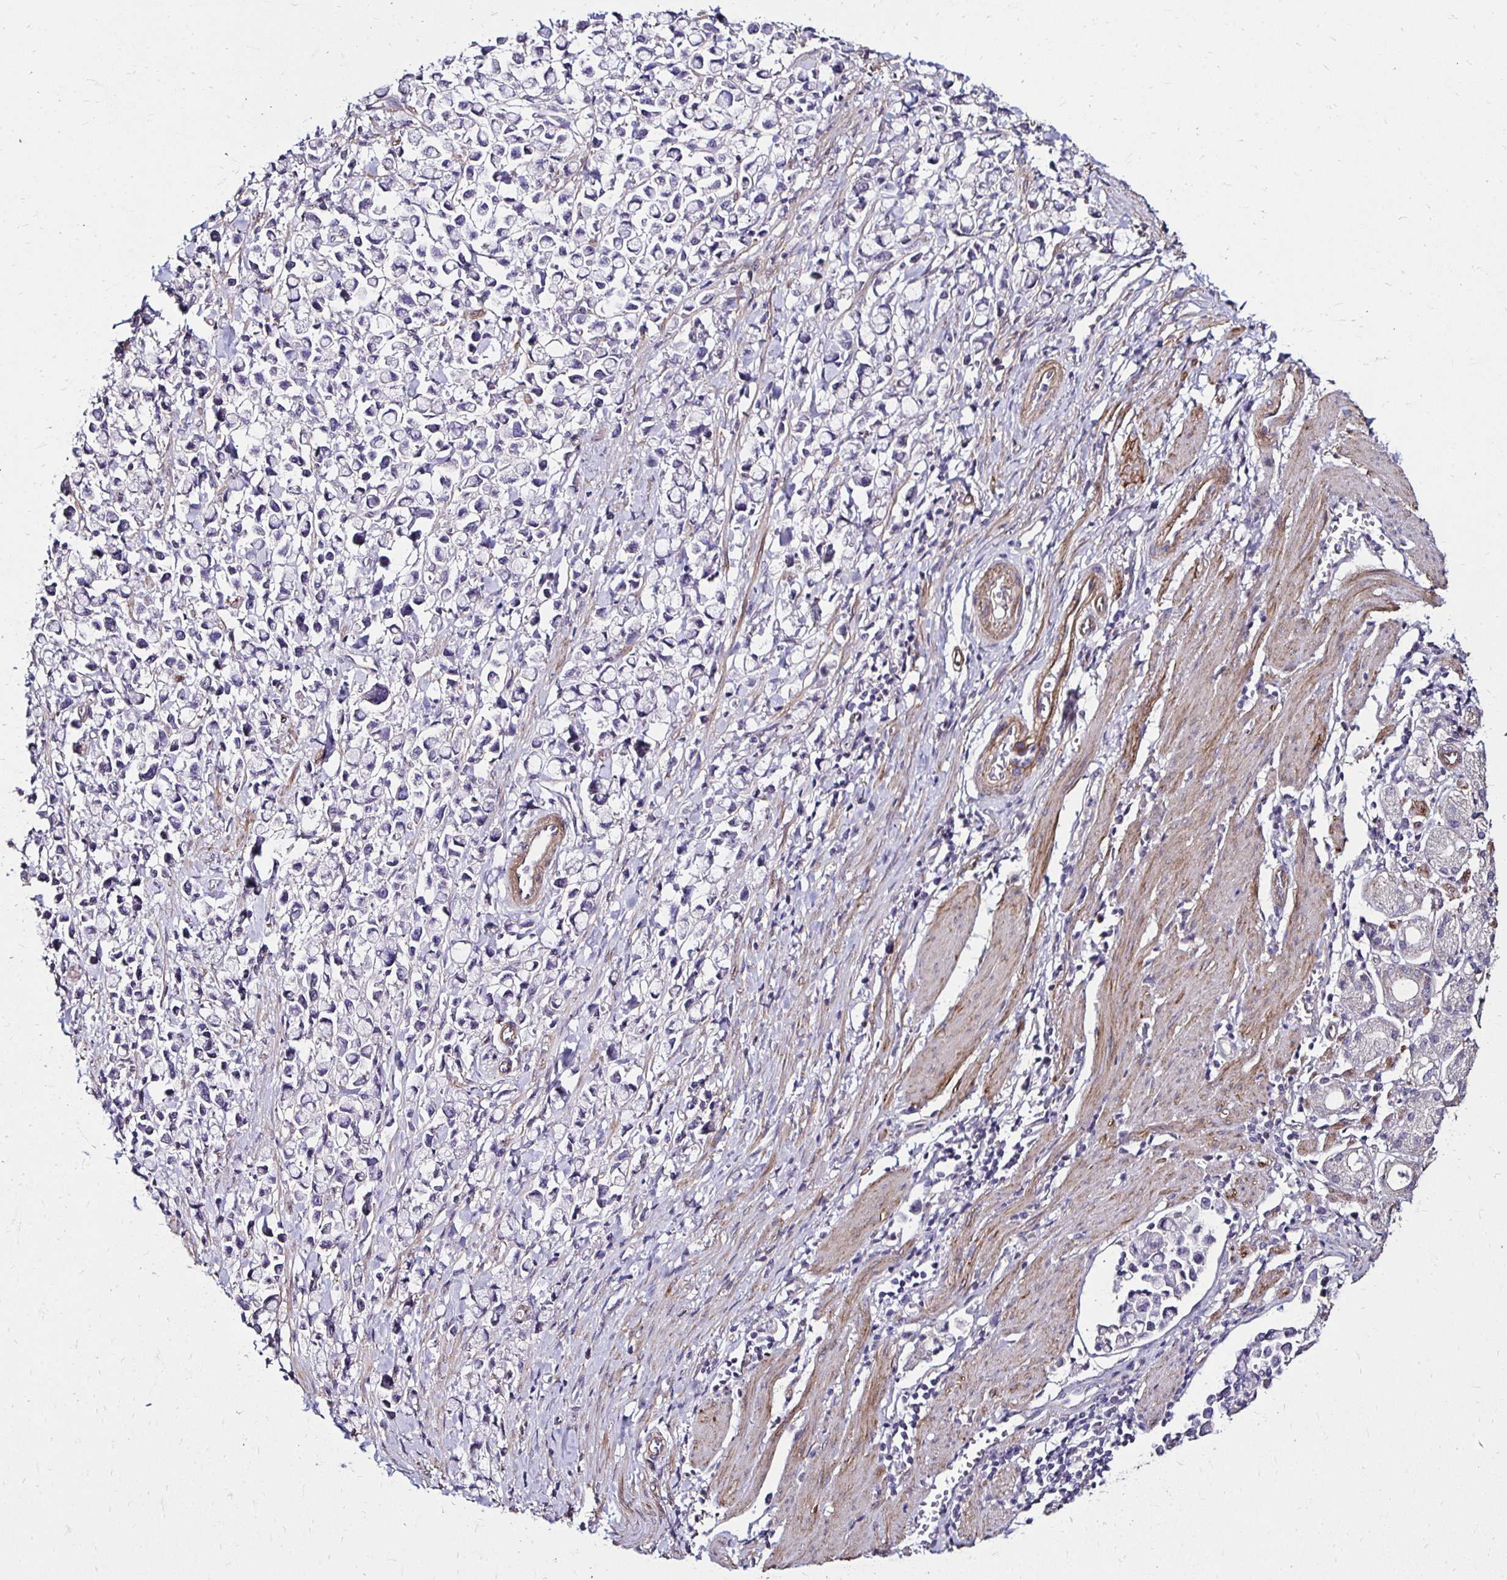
{"staining": {"intensity": "negative", "quantity": "none", "location": "none"}, "tissue": "stomach cancer", "cell_type": "Tumor cells", "image_type": "cancer", "snomed": [{"axis": "morphology", "description": "Adenocarcinoma, NOS"}, {"axis": "topography", "description": "Stomach"}], "caption": "High power microscopy micrograph of an IHC image of stomach cancer (adenocarcinoma), revealing no significant expression in tumor cells.", "gene": "ITGB1", "patient": {"sex": "female", "age": 81}}